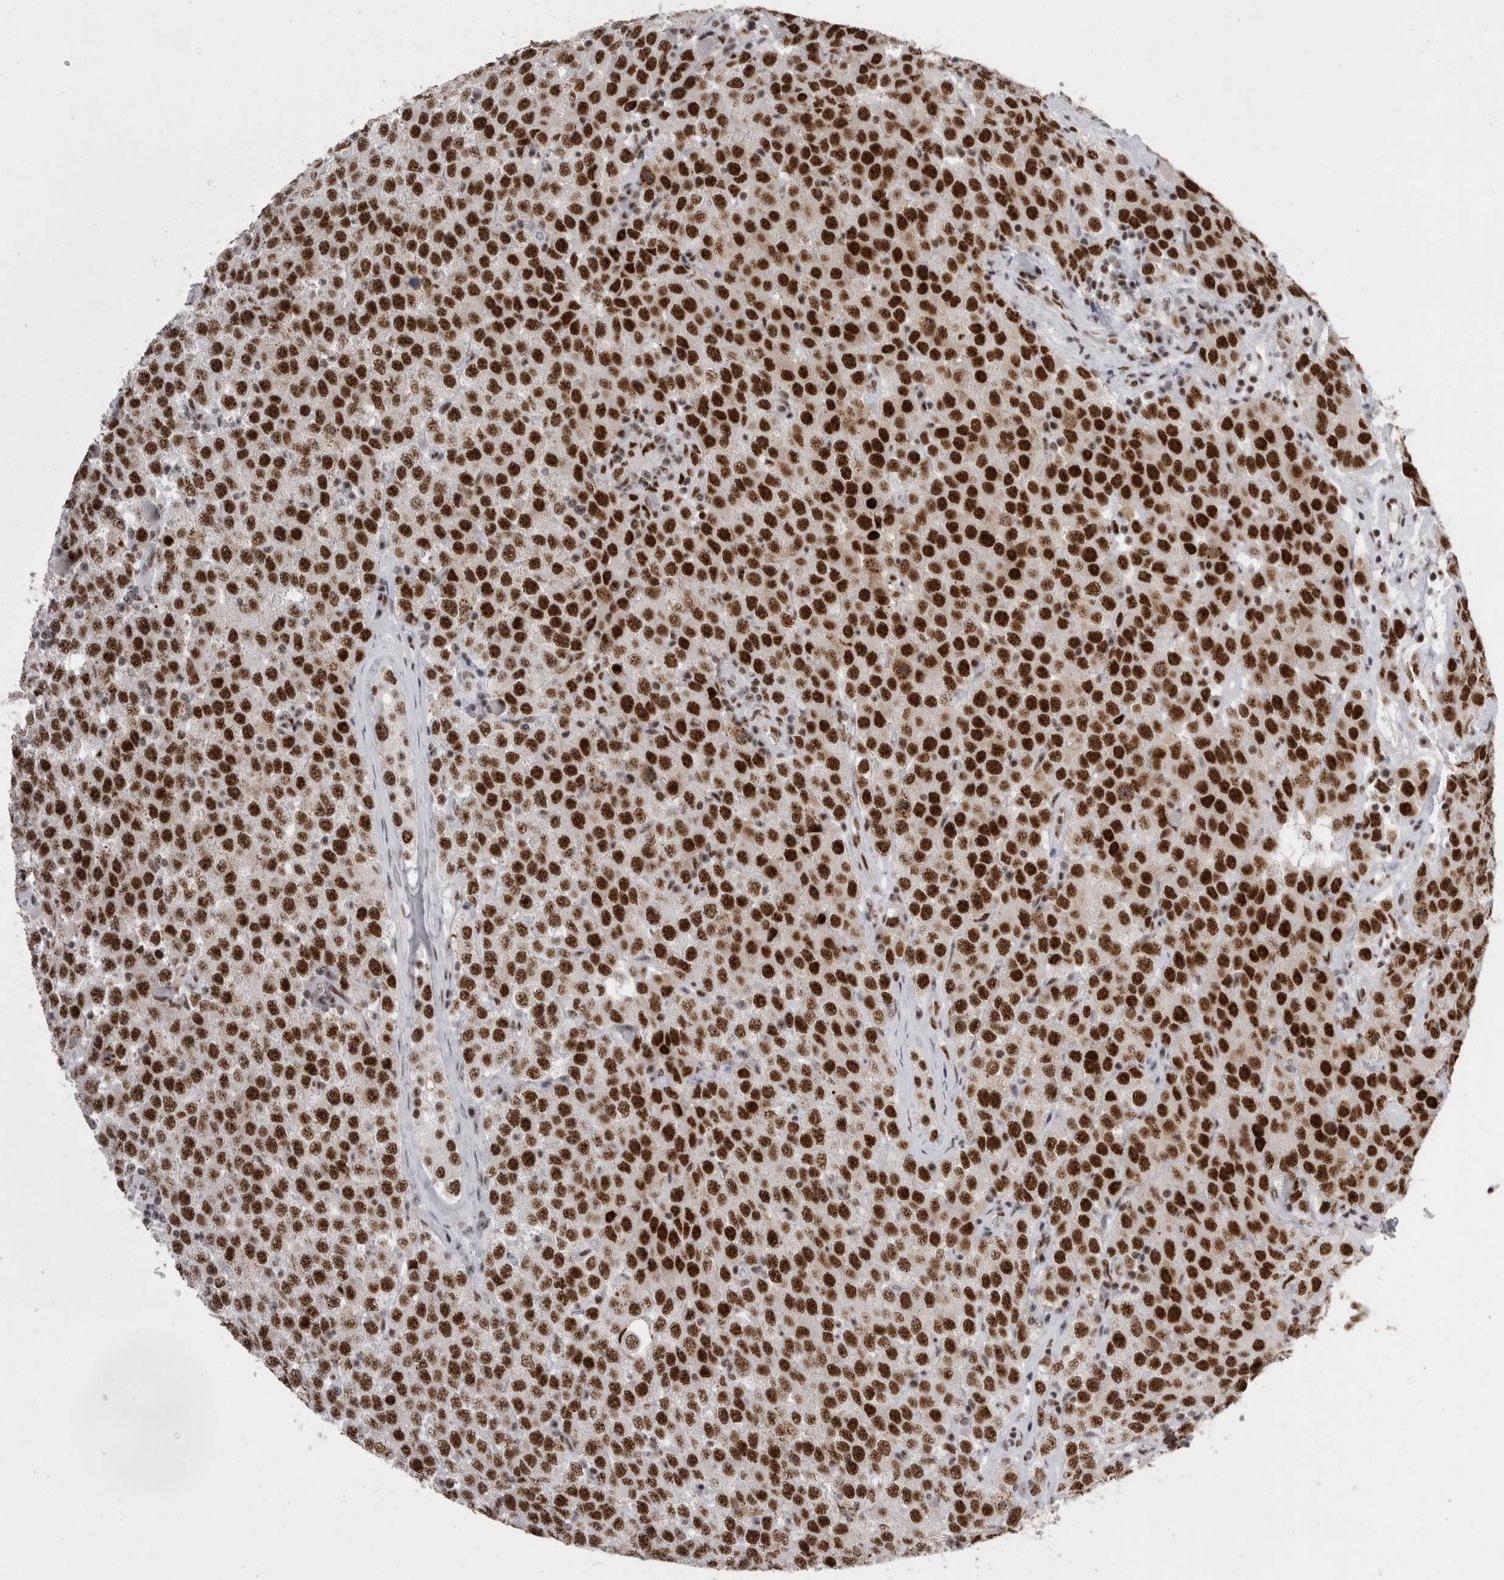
{"staining": {"intensity": "strong", "quantity": ">75%", "location": "nuclear"}, "tissue": "testis cancer", "cell_type": "Tumor cells", "image_type": "cancer", "snomed": [{"axis": "morphology", "description": "Seminoma, NOS"}, {"axis": "morphology", "description": "Carcinoma, Embryonal, NOS"}, {"axis": "topography", "description": "Testis"}], "caption": "Embryonal carcinoma (testis) tissue demonstrates strong nuclear expression in about >75% of tumor cells, visualized by immunohistochemistry. (Stains: DAB (3,3'-diaminobenzidine) in brown, nuclei in blue, Microscopy: brightfield microscopy at high magnification).", "gene": "SNRNP40", "patient": {"sex": "male", "age": 28}}